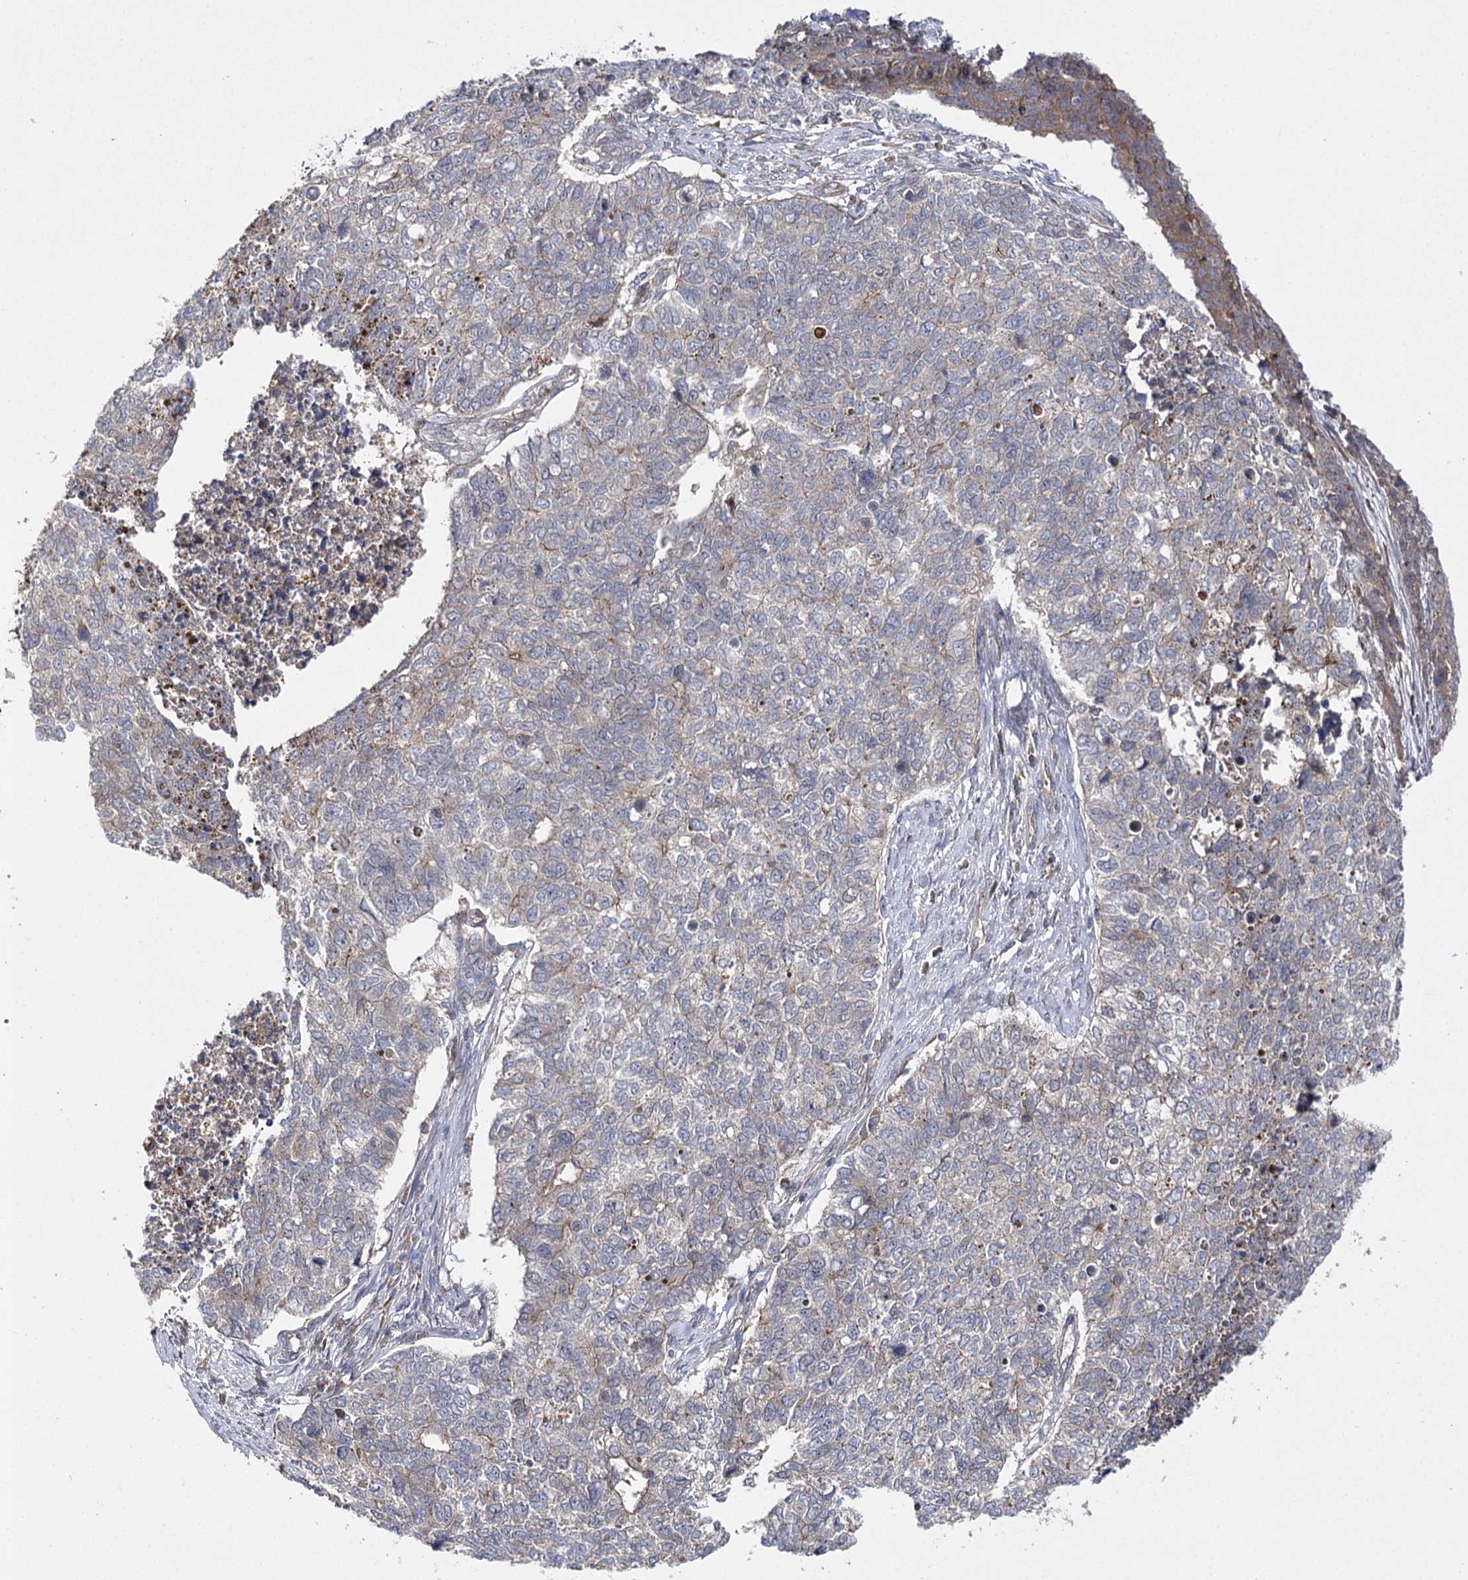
{"staining": {"intensity": "weak", "quantity": "<25%", "location": "cytoplasmic/membranous"}, "tissue": "cervical cancer", "cell_type": "Tumor cells", "image_type": "cancer", "snomed": [{"axis": "morphology", "description": "Squamous cell carcinoma, NOS"}, {"axis": "topography", "description": "Cervix"}], "caption": "This is an IHC micrograph of human cervical cancer (squamous cell carcinoma). There is no expression in tumor cells.", "gene": "BCR", "patient": {"sex": "female", "age": 63}}